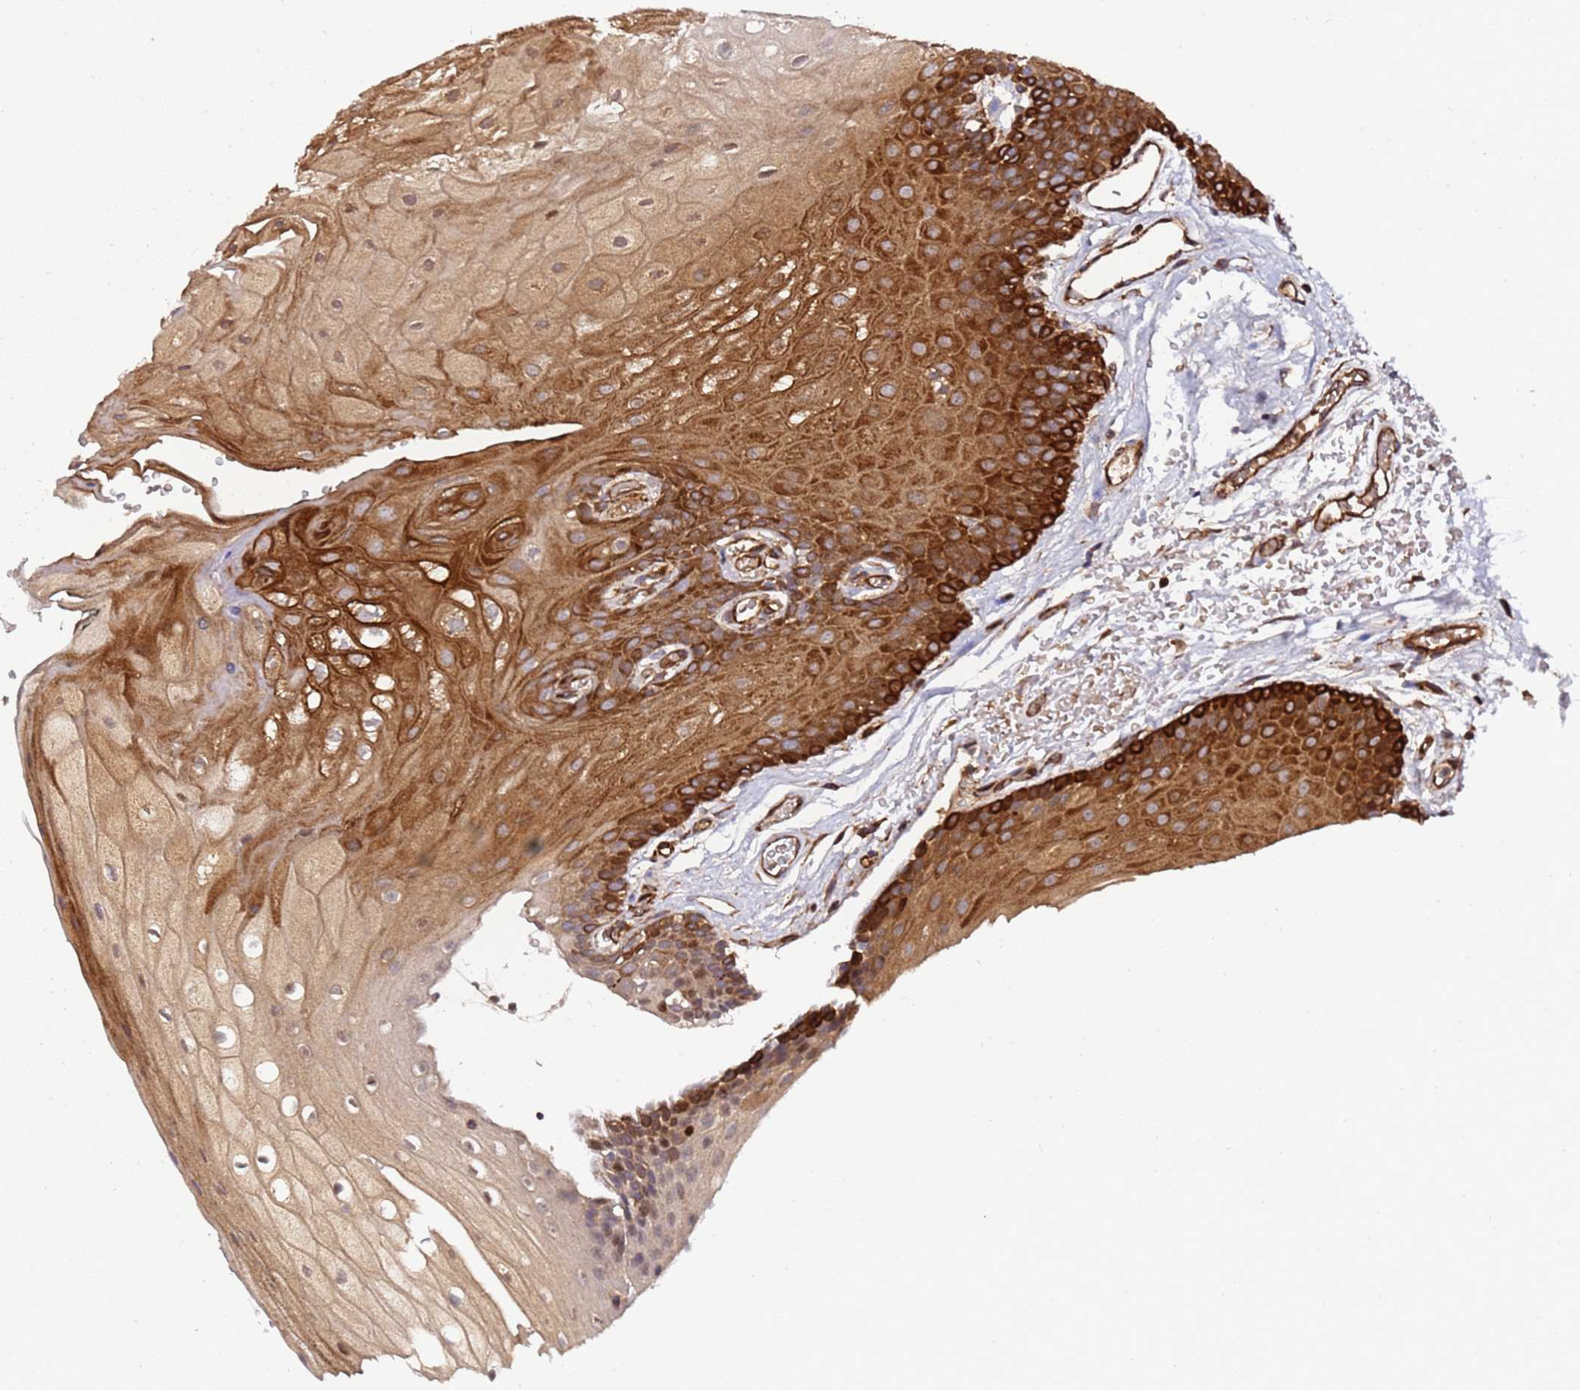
{"staining": {"intensity": "strong", "quantity": "25%-75%", "location": "cytoplasmic/membranous"}, "tissue": "oral mucosa", "cell_type": "Squamous epithelial cells", "image_type": "normal", "snomed": [{"axis": "morphology", "description": "Normal tissue, NOS"}, {"axis": "morphology", "description": "Squamous cell carcinoma, NOS"}, {"axis": "topography", "description": "Oral tissue"}, {"axis": "topography", "description": "Head-Neck"}], "caption": "The photomicrograph exhibits staining of benign oral mucosa, revealing strong cytoplasmic/membranous protein positivity (brown color) within squamous epithelial cells.", "gene": "MOCS1", "patient": {"sex": "female", "age": 81}}